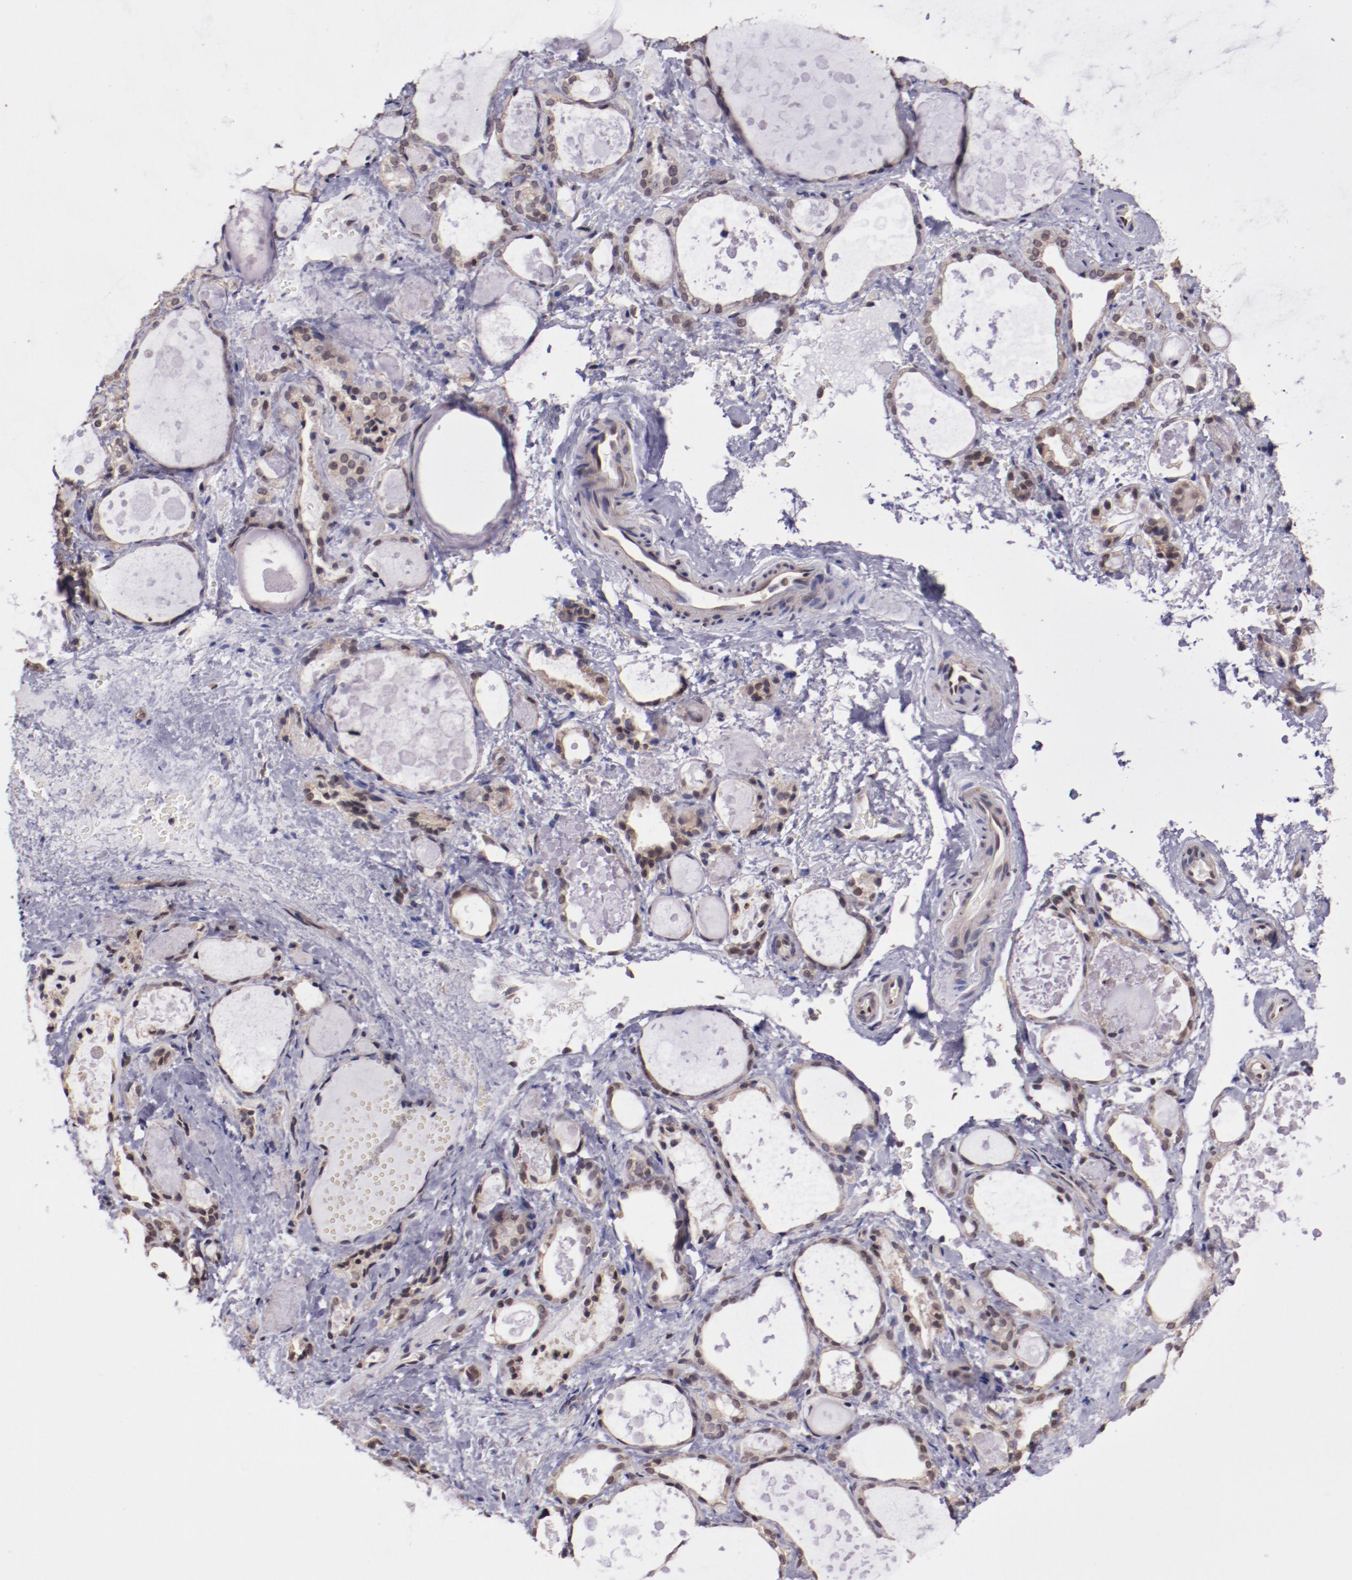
{"staining": {"intensity": "weak", "quantity": "25%-75%", "location": "cytoplasmic/membranous,nuclear"}, "tissue": "thyroid gland", "cell_type": "Glandular cells", "image_type": "normal", "snomed": [{"axis": "morphology", "description": "Normal tissue, NOS"}, {"axis": "topography", "description": "Thyroid gland"}], "caption": "An image showing weak cytoplasmic/membranous,nuclear staining in approximately 25%-75% of glandular cells in benign thyroid gland, as visualized by brown immunohistochemical staining.", "gene": "ELF1", "patient": {"sex": "female", "age": 75}}